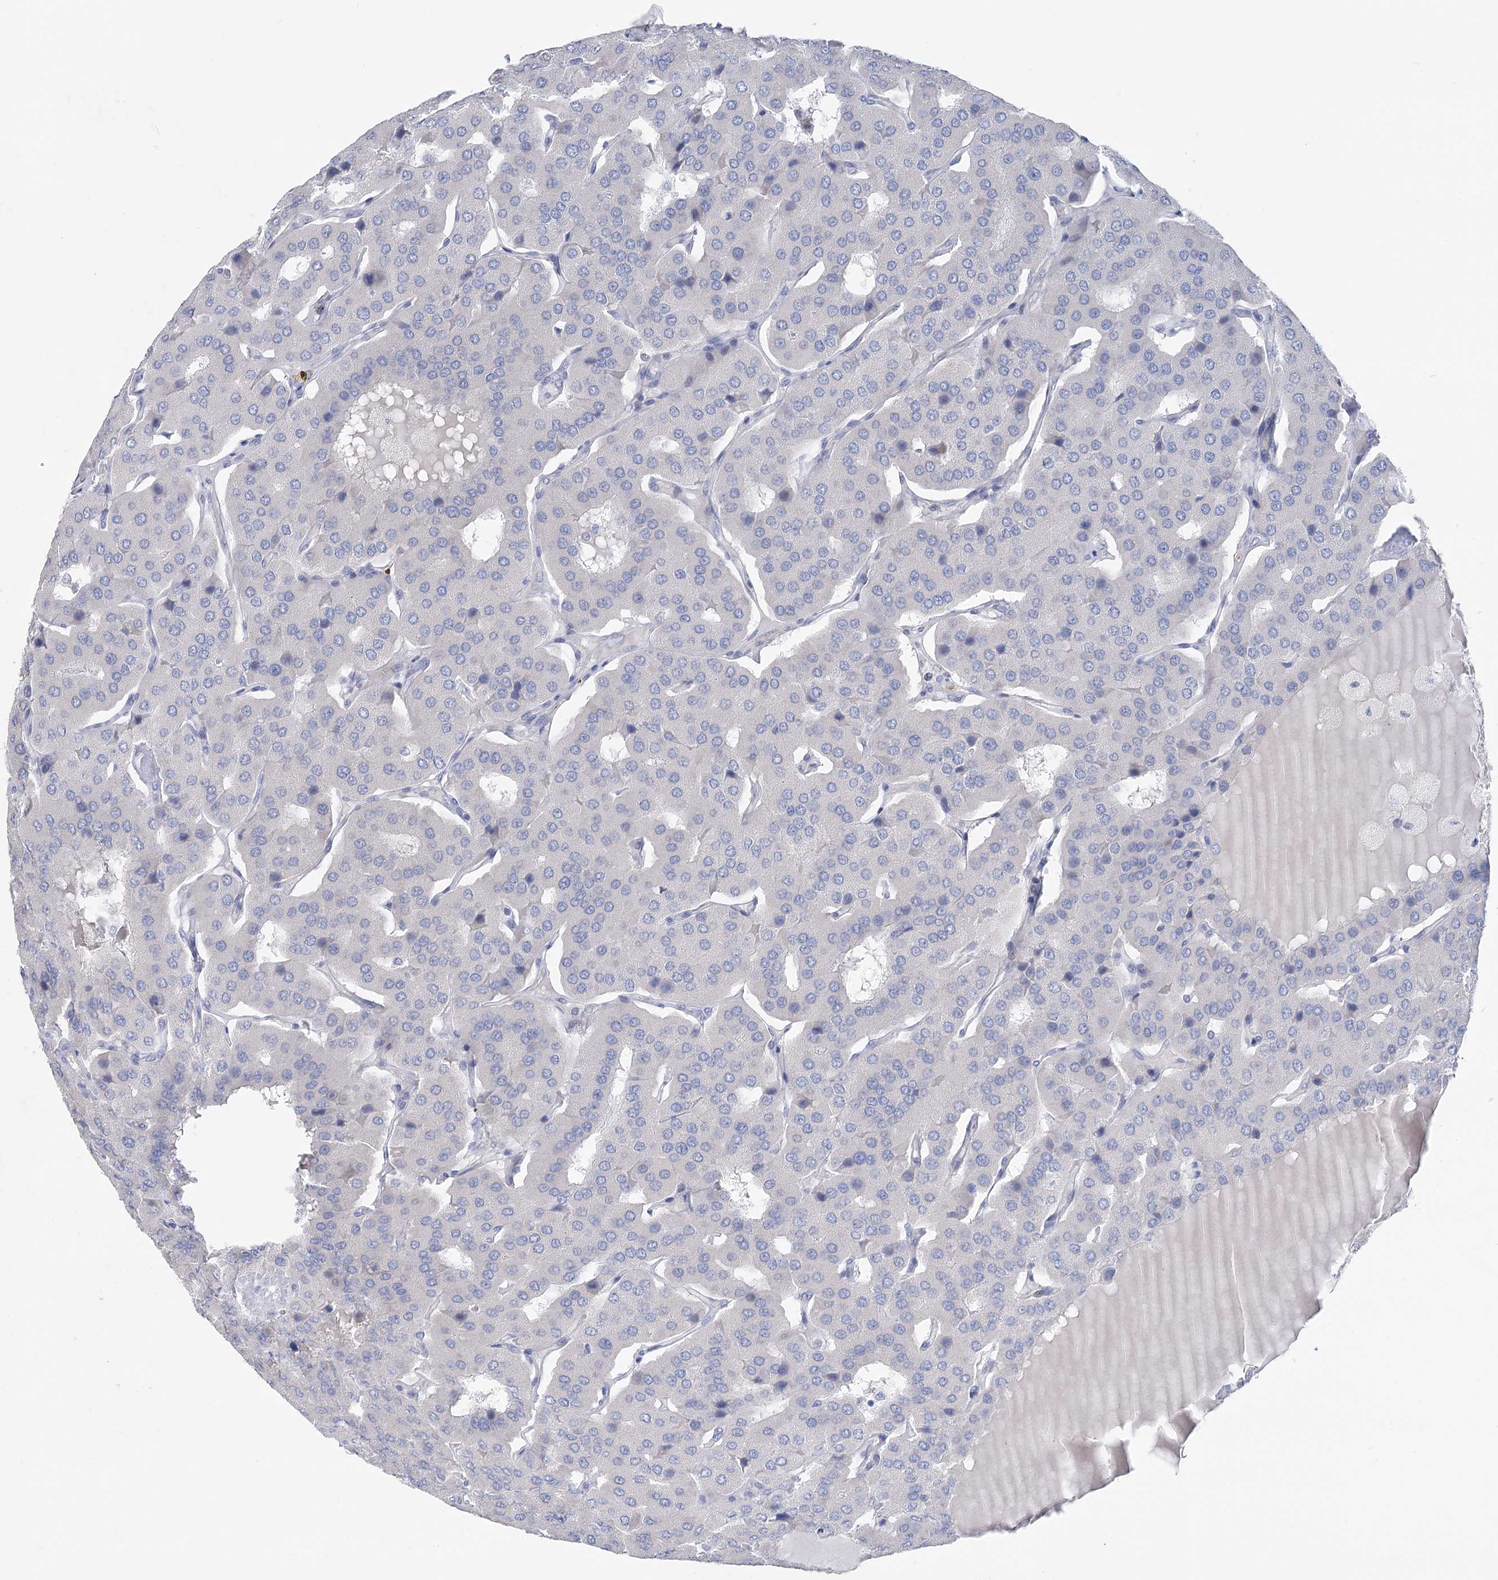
{"staining": {"intensity": "negative", "quantity": "none", "location": "none"}, "tissue": "parathyroid gland", "cell_type": "Glandular cells", "image_type": "normal", "snomed": [{"axis": "morphology", "description": "Normal tissue, NOS"}, {"axis": "morphology", "description": "Adenoma, NOS"}, {"axis": "topography", "description": "Parathyroid gland"}], "caption": "IHC of benign parathyroid gland demonstrates no expression in glandular cells. (IHC, brightfield microscopy, high magnification).", "gene": "WDR74", "patient": {"sex": "female", "age": 86}}